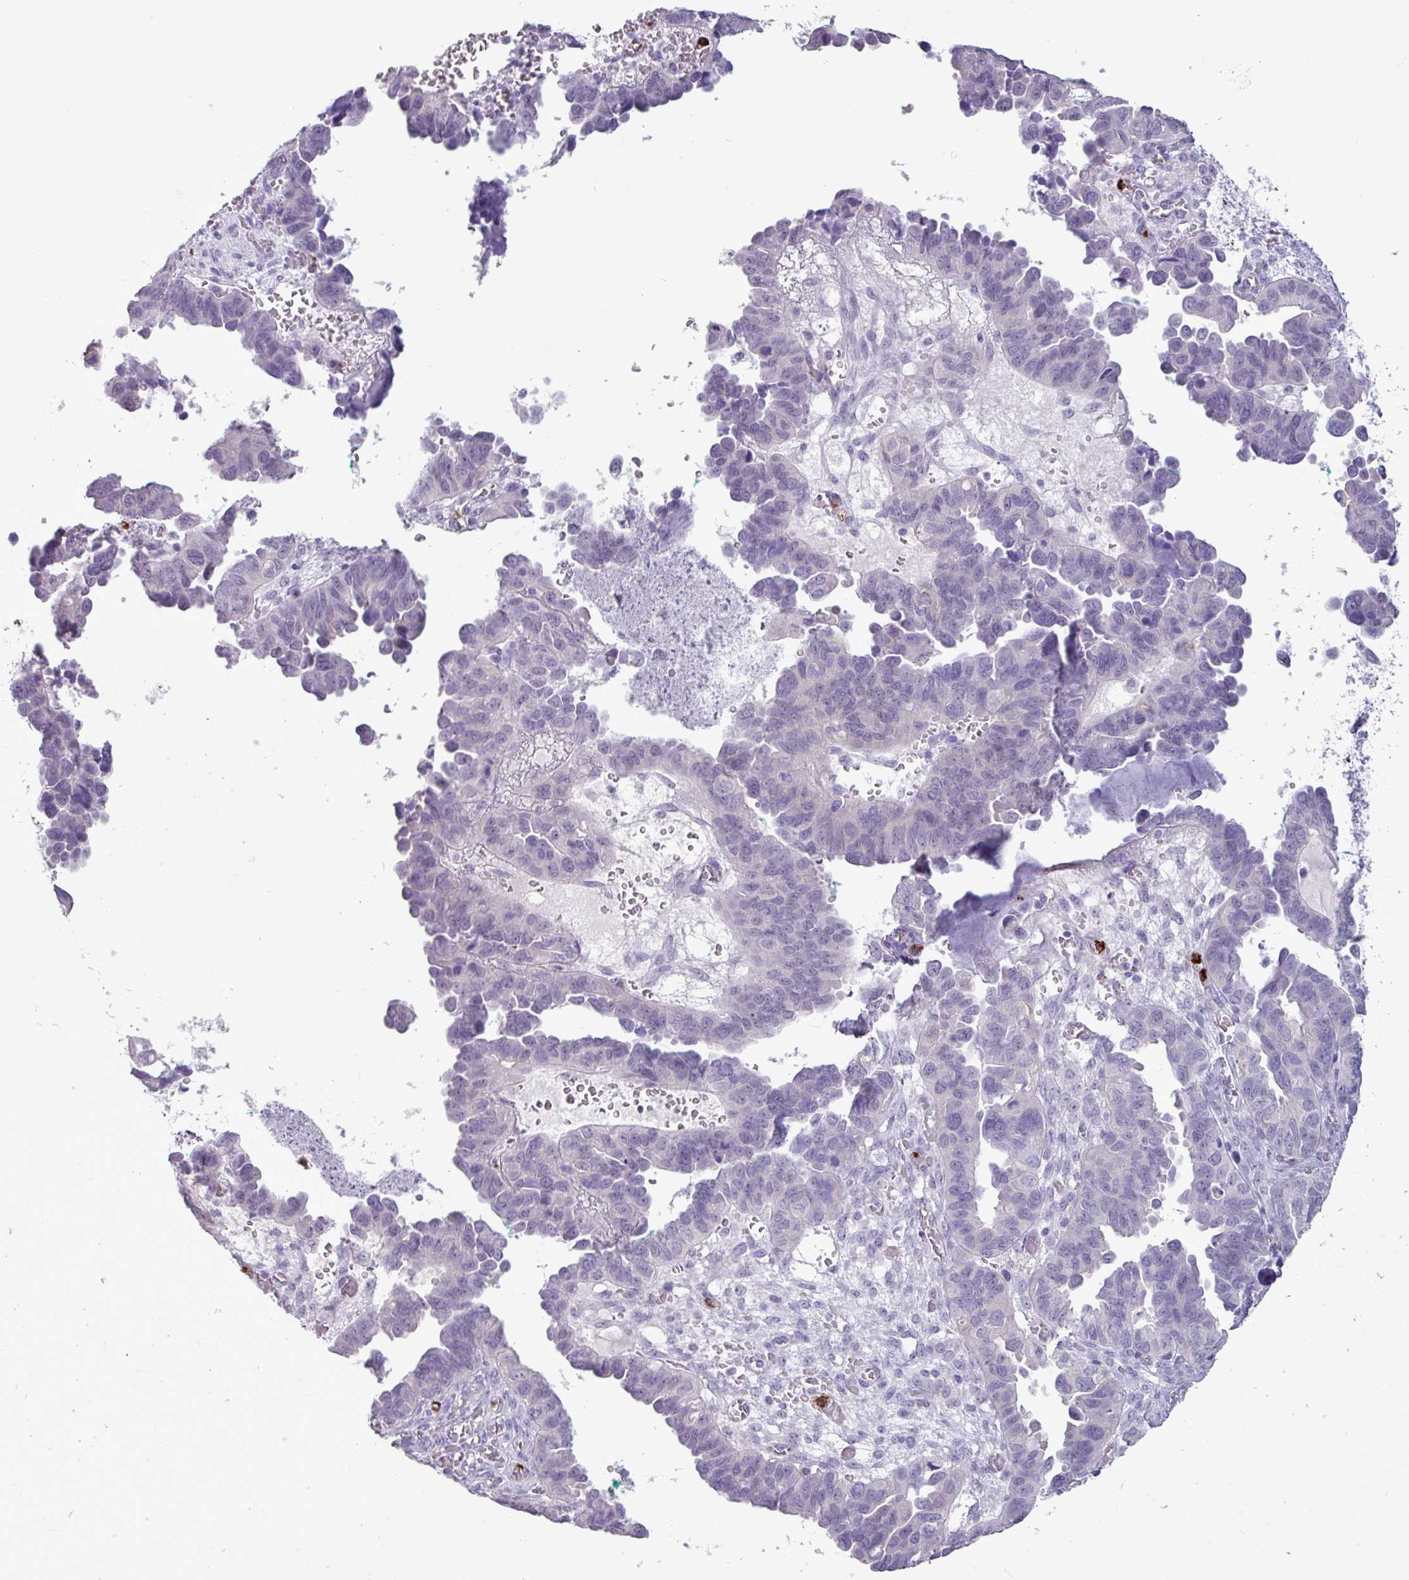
{"staining": {"intensity": "negative", "quantity": "none", "location": "none"}, "tissue": "ovarian cancer", "cell_type": "Tumor cells", "image_type": "cancer", "snomed": [{"axis": "morphology", "description": "Cystadenocarcinoma, serous, NOS"}, {"axis": "topography", "description": "Ovary"}], "caption": "A photomicrograph of human ovarian cancer is negative for staining in tumor cells.", "gene": "TMEM178A", "patient": {"sex": "female", "age": 64}}